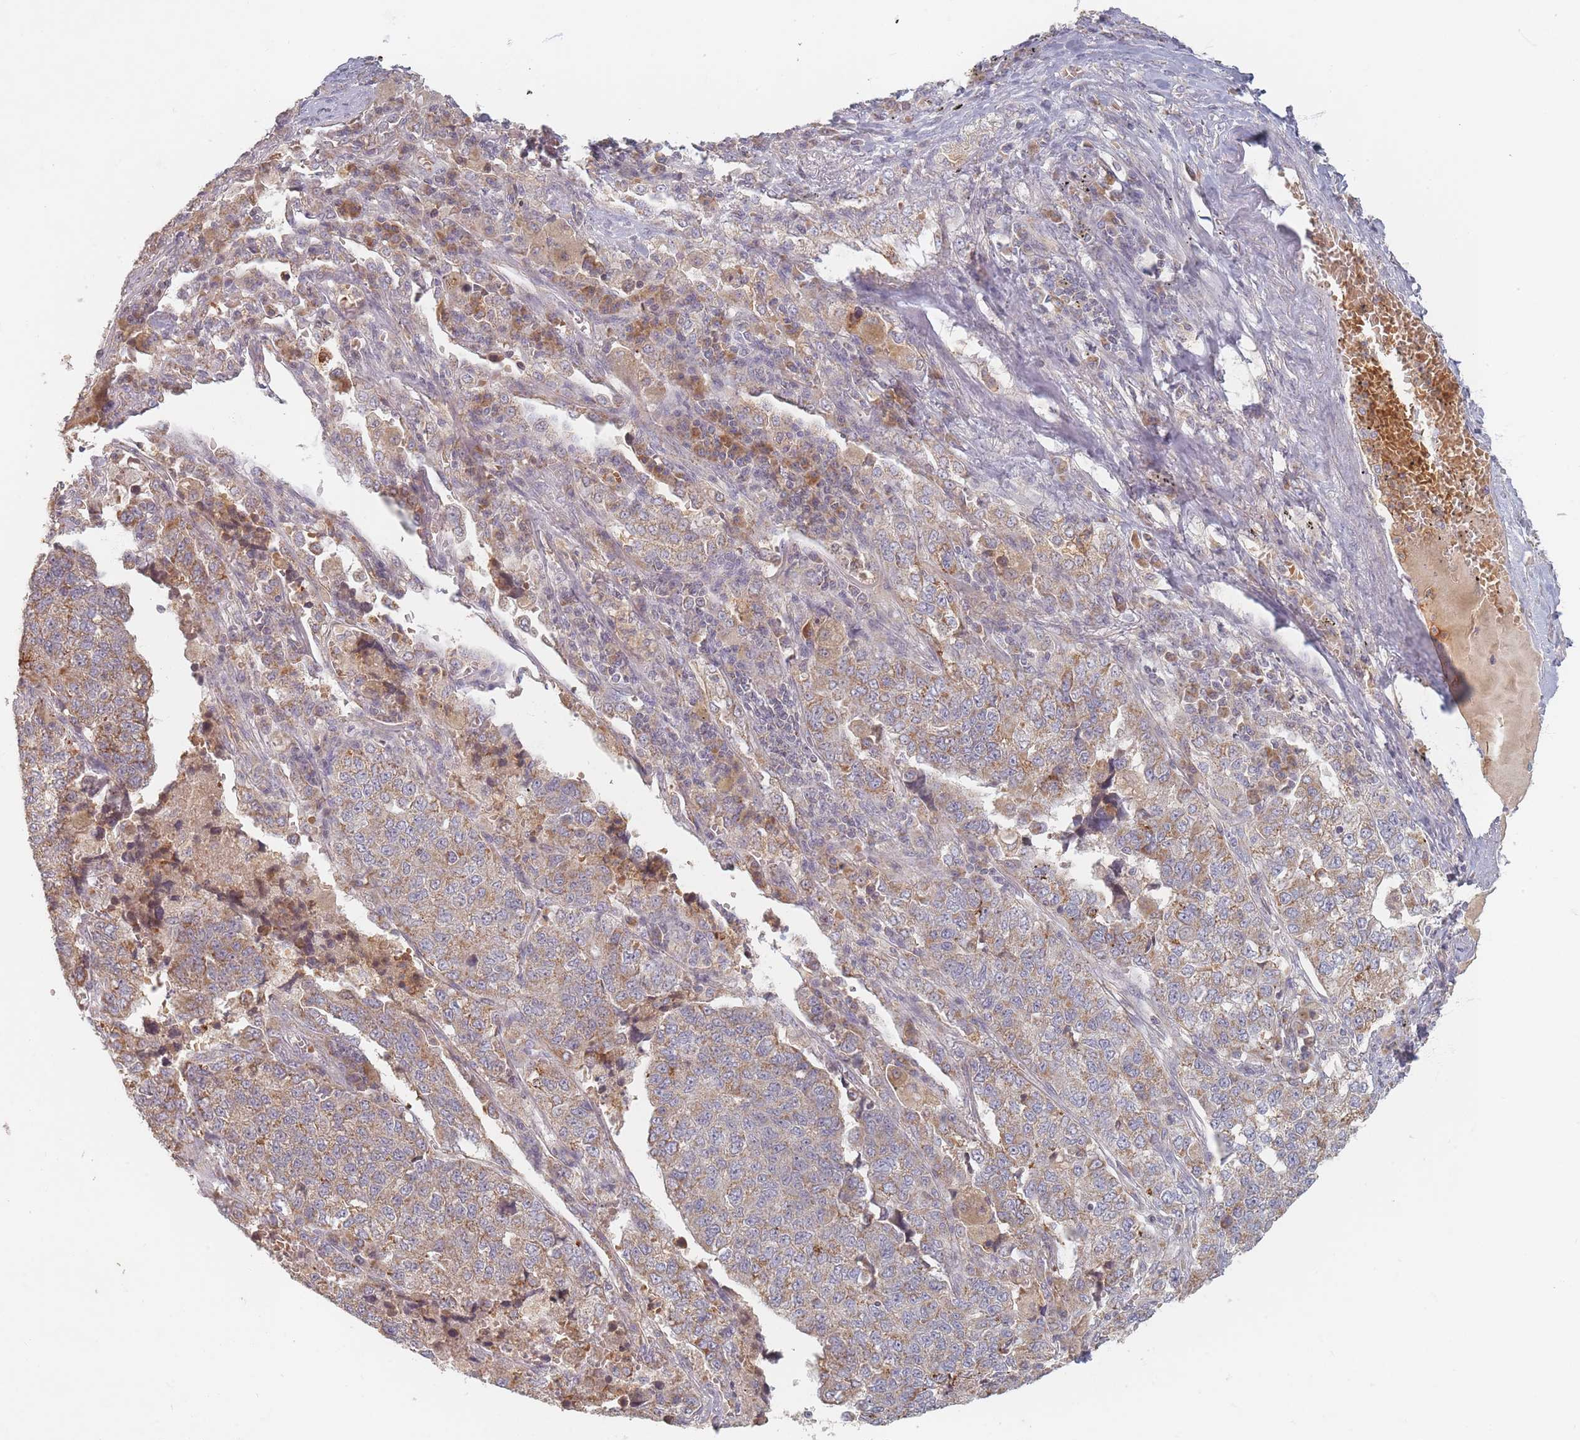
{"staining": {"intensity": "moderate", "quantity": "<25%", "location": "cytoplasmic/membranous"}, "tissue": "lung cancer", "cell_type": "Tumor cells", "image_type": "cancer", "snomed": [{"axis": "morphology", "description": "Adenocarcinoma, NOS"}, {"axis": "topography", "description": "Lung"}], "caption": "This image displays immunohistochemistry (IHC) staining of human lung adenocarcinoma, with low moderate cytoplasmic/membranous expression in approximately <25% of tumor cells.", "gene": "OR2M4", "patient": {"sex": "male", "age": 49}}